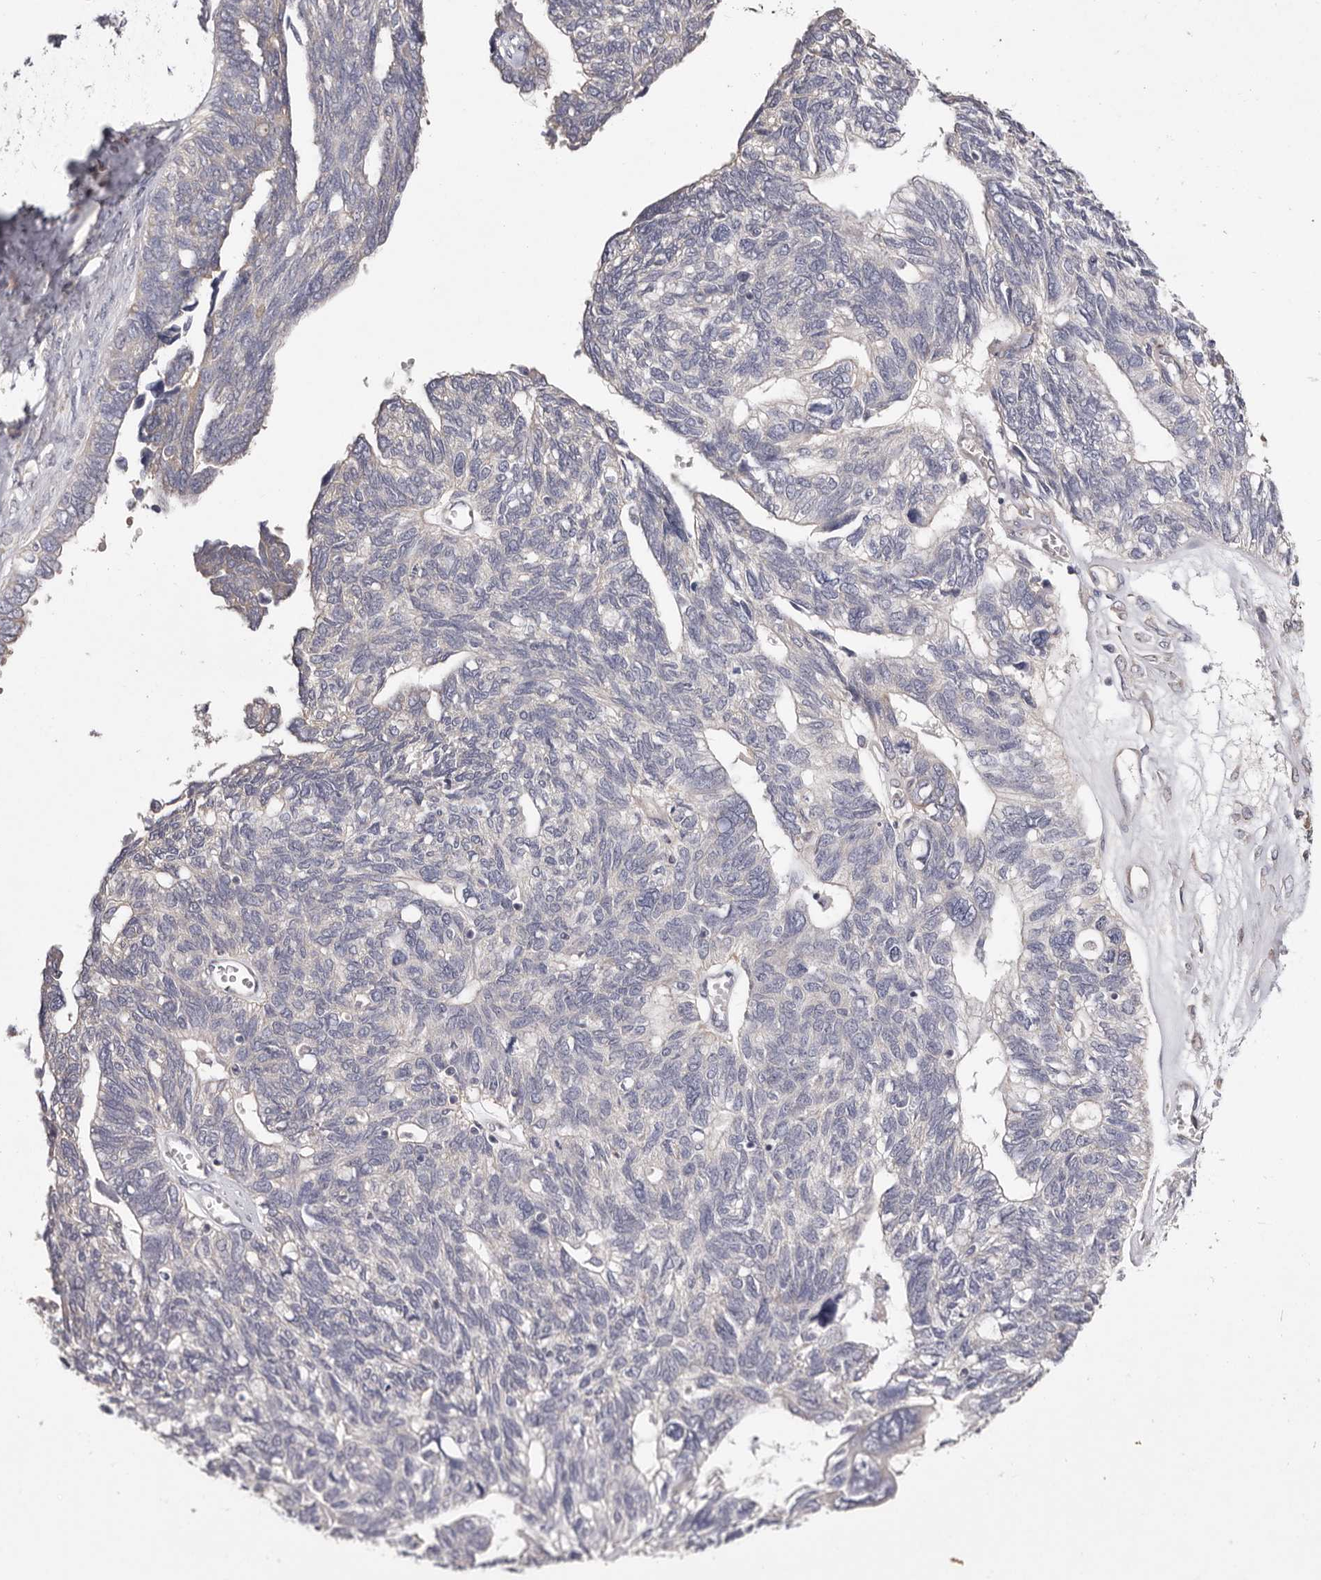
{"staining": {"intensity": "negative", "quantity": "none", "location": "none"}, "tissue": "ovarian cancer", "cell_type": "Tumor cells", "image_type": "cancer", "snomed": [{"axis": "morphology", "description": "Cystadenocarcinoma, serous, NOS"}, {"axis": "topography", "description": "Ovary"}], "caption": "The histopathology image shows no significant staining in tumor cells of ovarian cancer. (DAB immunohistochemistry (IHC) visualized using brightfield microscopy, high magnification).", "gene": "FAM167B", "patient": {"sex": "female", "age": 79}}